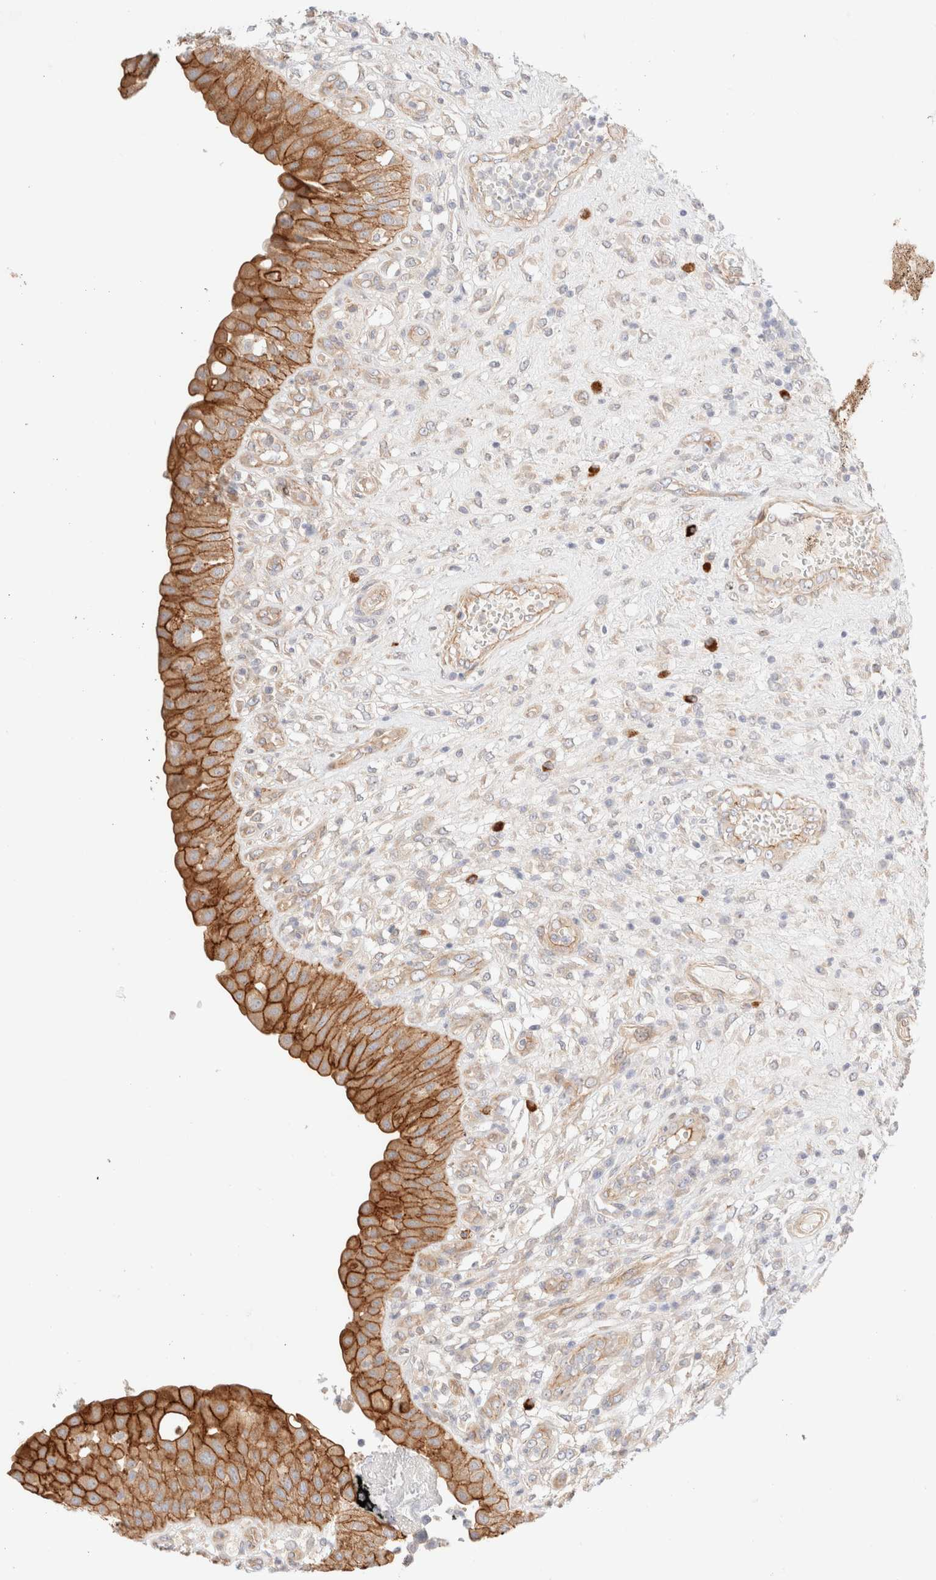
{"staining": {"intensity": "strong", "quantity": ">75%", "location": "cytoplasmic/membranous"}, "tissue": "urinary bladder", "cell_type": "Urothelial cells", "image_type": "normal", "snomed": [{"axis": "morphology", "description": "Normal tissue, NOS"}, {"axis": "topography", "description": "Urinary bladder"}], "caption": "A micrograph of urinary bladder stained for a protein demonstrates strong cytoplasmic/membranous brown staining in urothelial cells. (DAB (3,3'-diaminobenzidine) IHC with brightfield microscopy, high magnification).", "gene": "NIBAN2", "patient": {"sex": "female", "age": 62}}